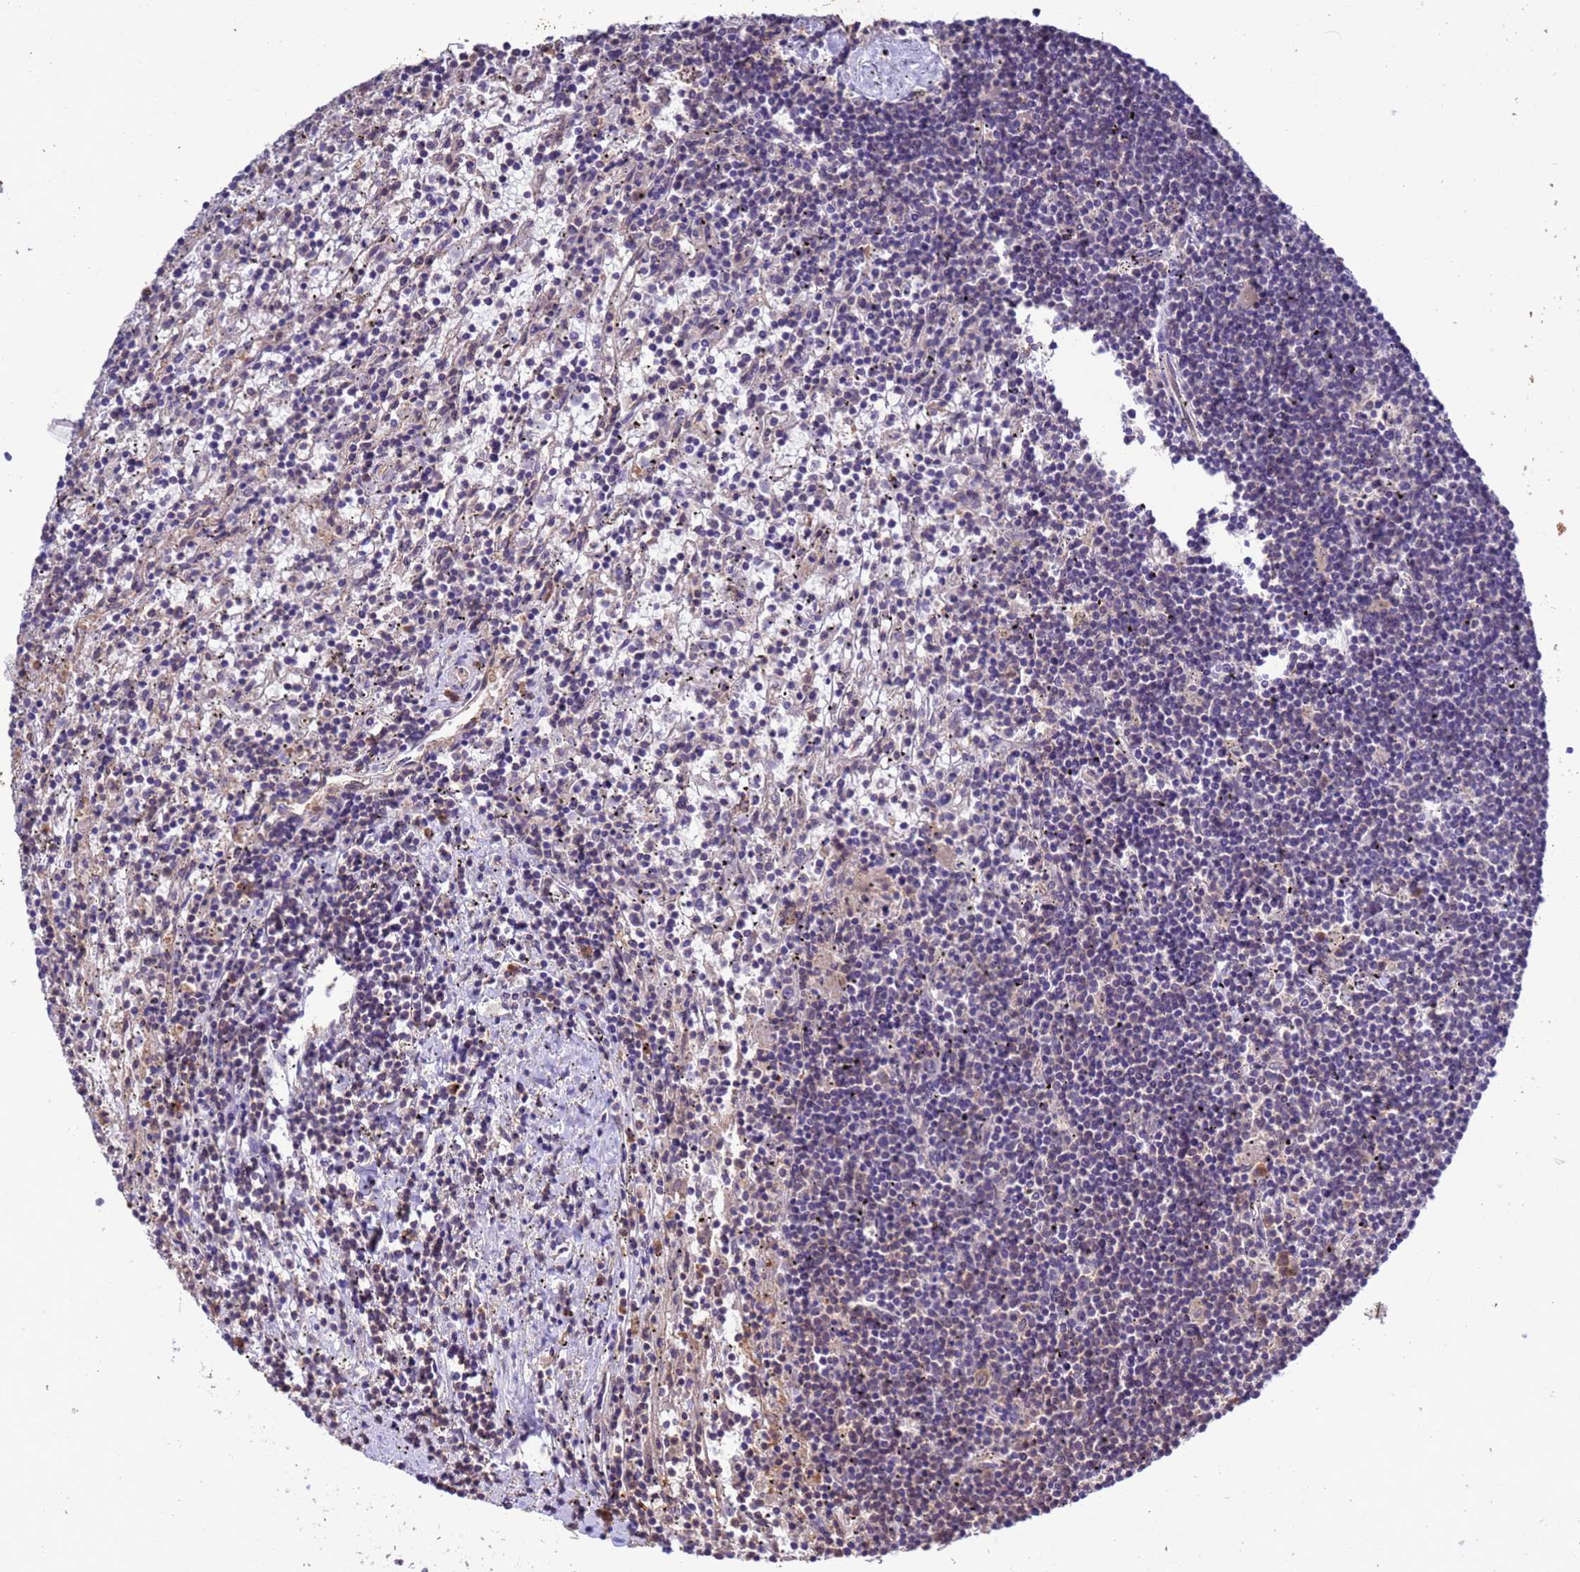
{"staining": {"intensity": "negative", "quantity": "none", "location": "none"}, "tissue": "lymphoma", "cell_type": "Tumor cells", "image_type": "cancer", "snomed": [{"axis": "morphology", "description": "Malignant lymphoma, non-Hodgkin's type, Low grade"}, {"axis": "topography", "description": "Spleen"}], "caption": "Tumor cells are negative for brown protein staining in low-grade malignant lymphoma, non-Hodgkin's type.", "gene": "ZFP69B", "patient": {"sex": "male", "age": 76}}